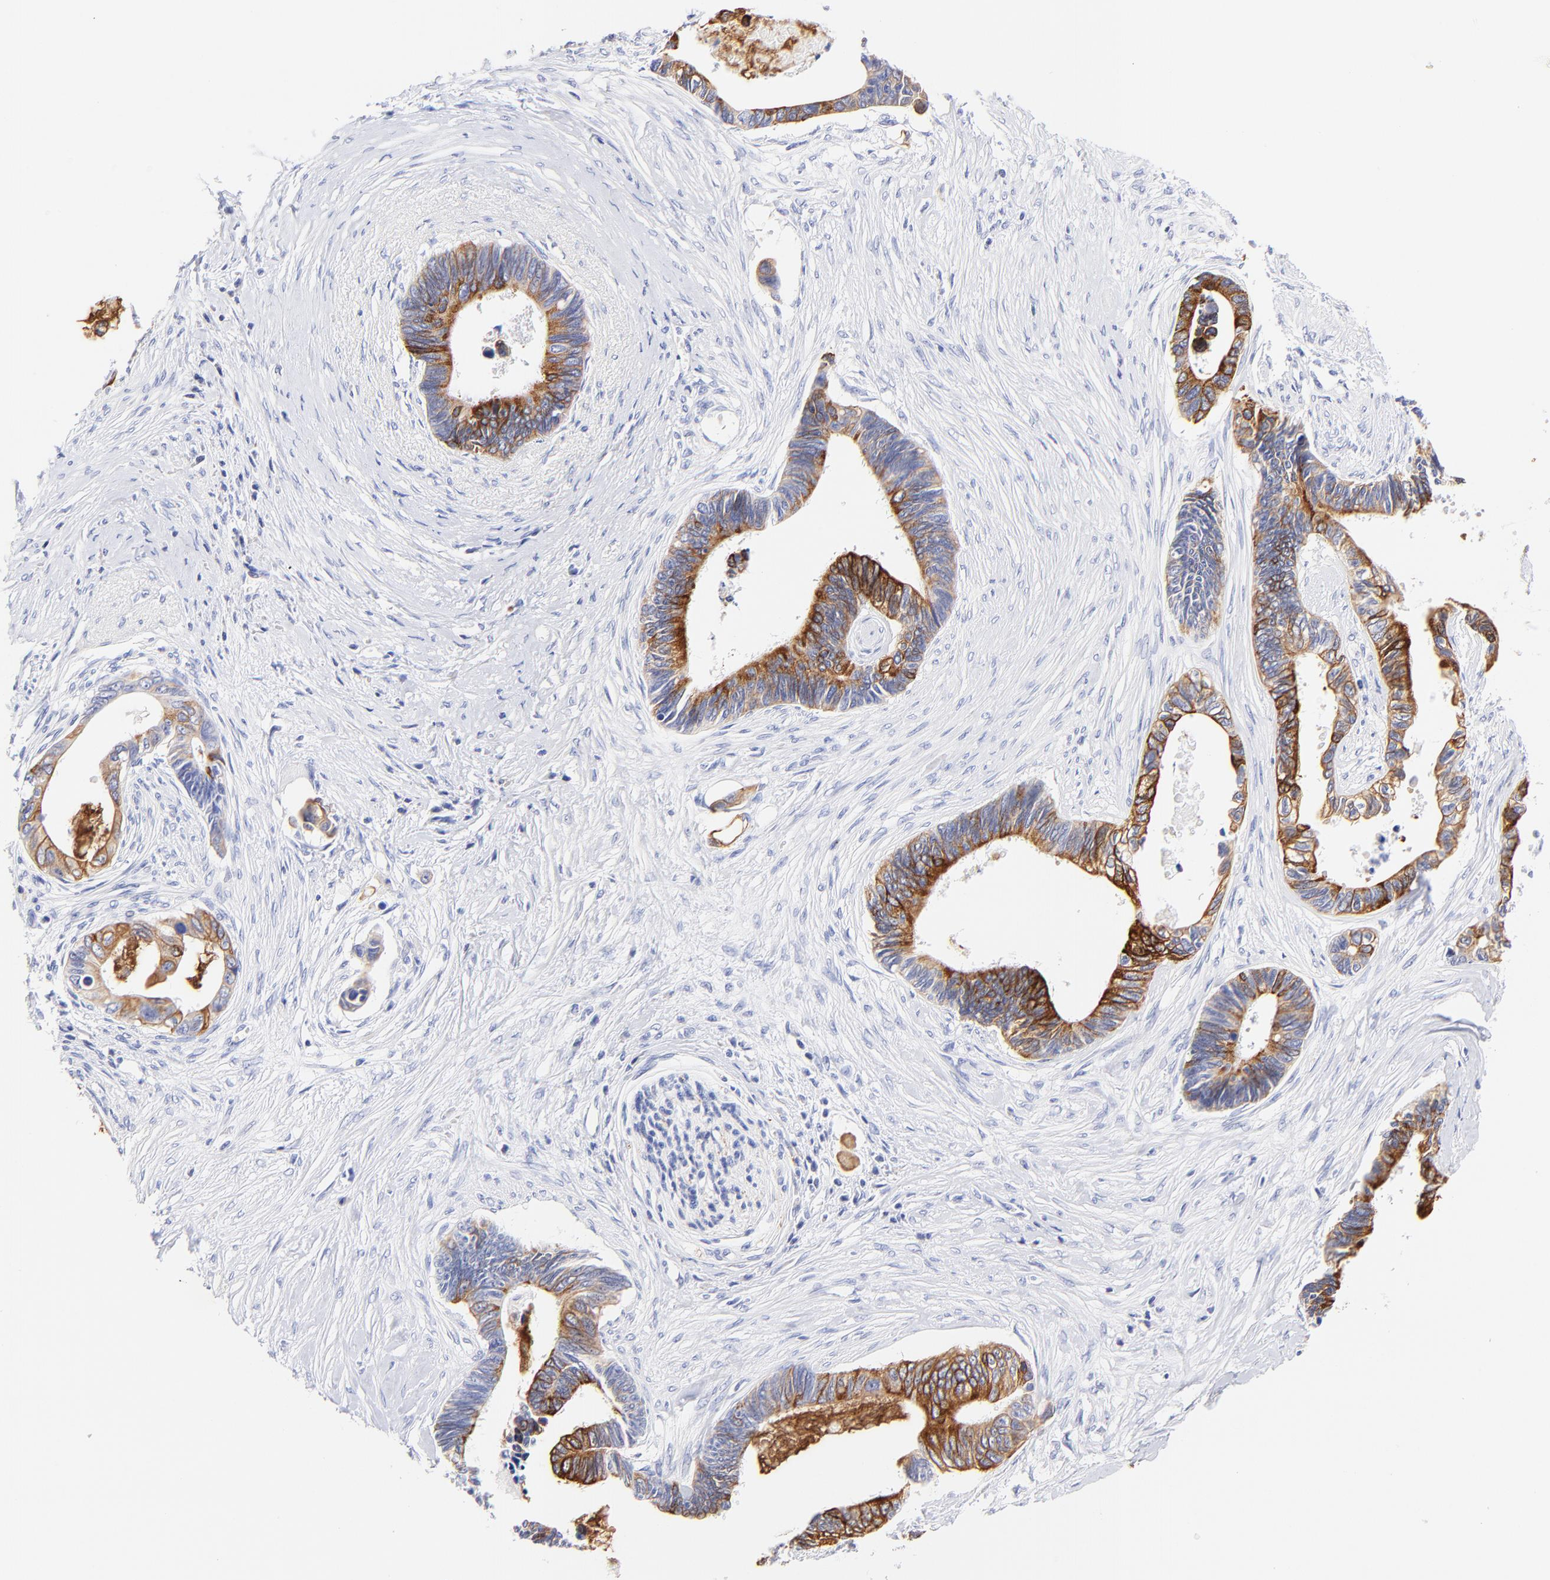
{"staining": {"intensity": "strong", "quantity": "25%-75%", "location": "cytoplasmic/membranous"}, "tissue": "pancreatic cancer", "cell_type": "Tumor cells", "image_type": "cancer", "snomed": [{"axis": "morphology", "description": "Adenocarcinoma, NOS"}, {"axis": "topography", "description": "Pancreas"}], "caption": "Tumor cells show strong cytoplasmic/membranous expression in approximately 25%-75% of cells in pancreatic cancer (adenocarcinoma). (DAB (3,3'-diaminobenzidine) IHC with brightfield microscopy, high magnification).", "gene": "RAB3A", "patient": {"sex": "female", "age": 70}}